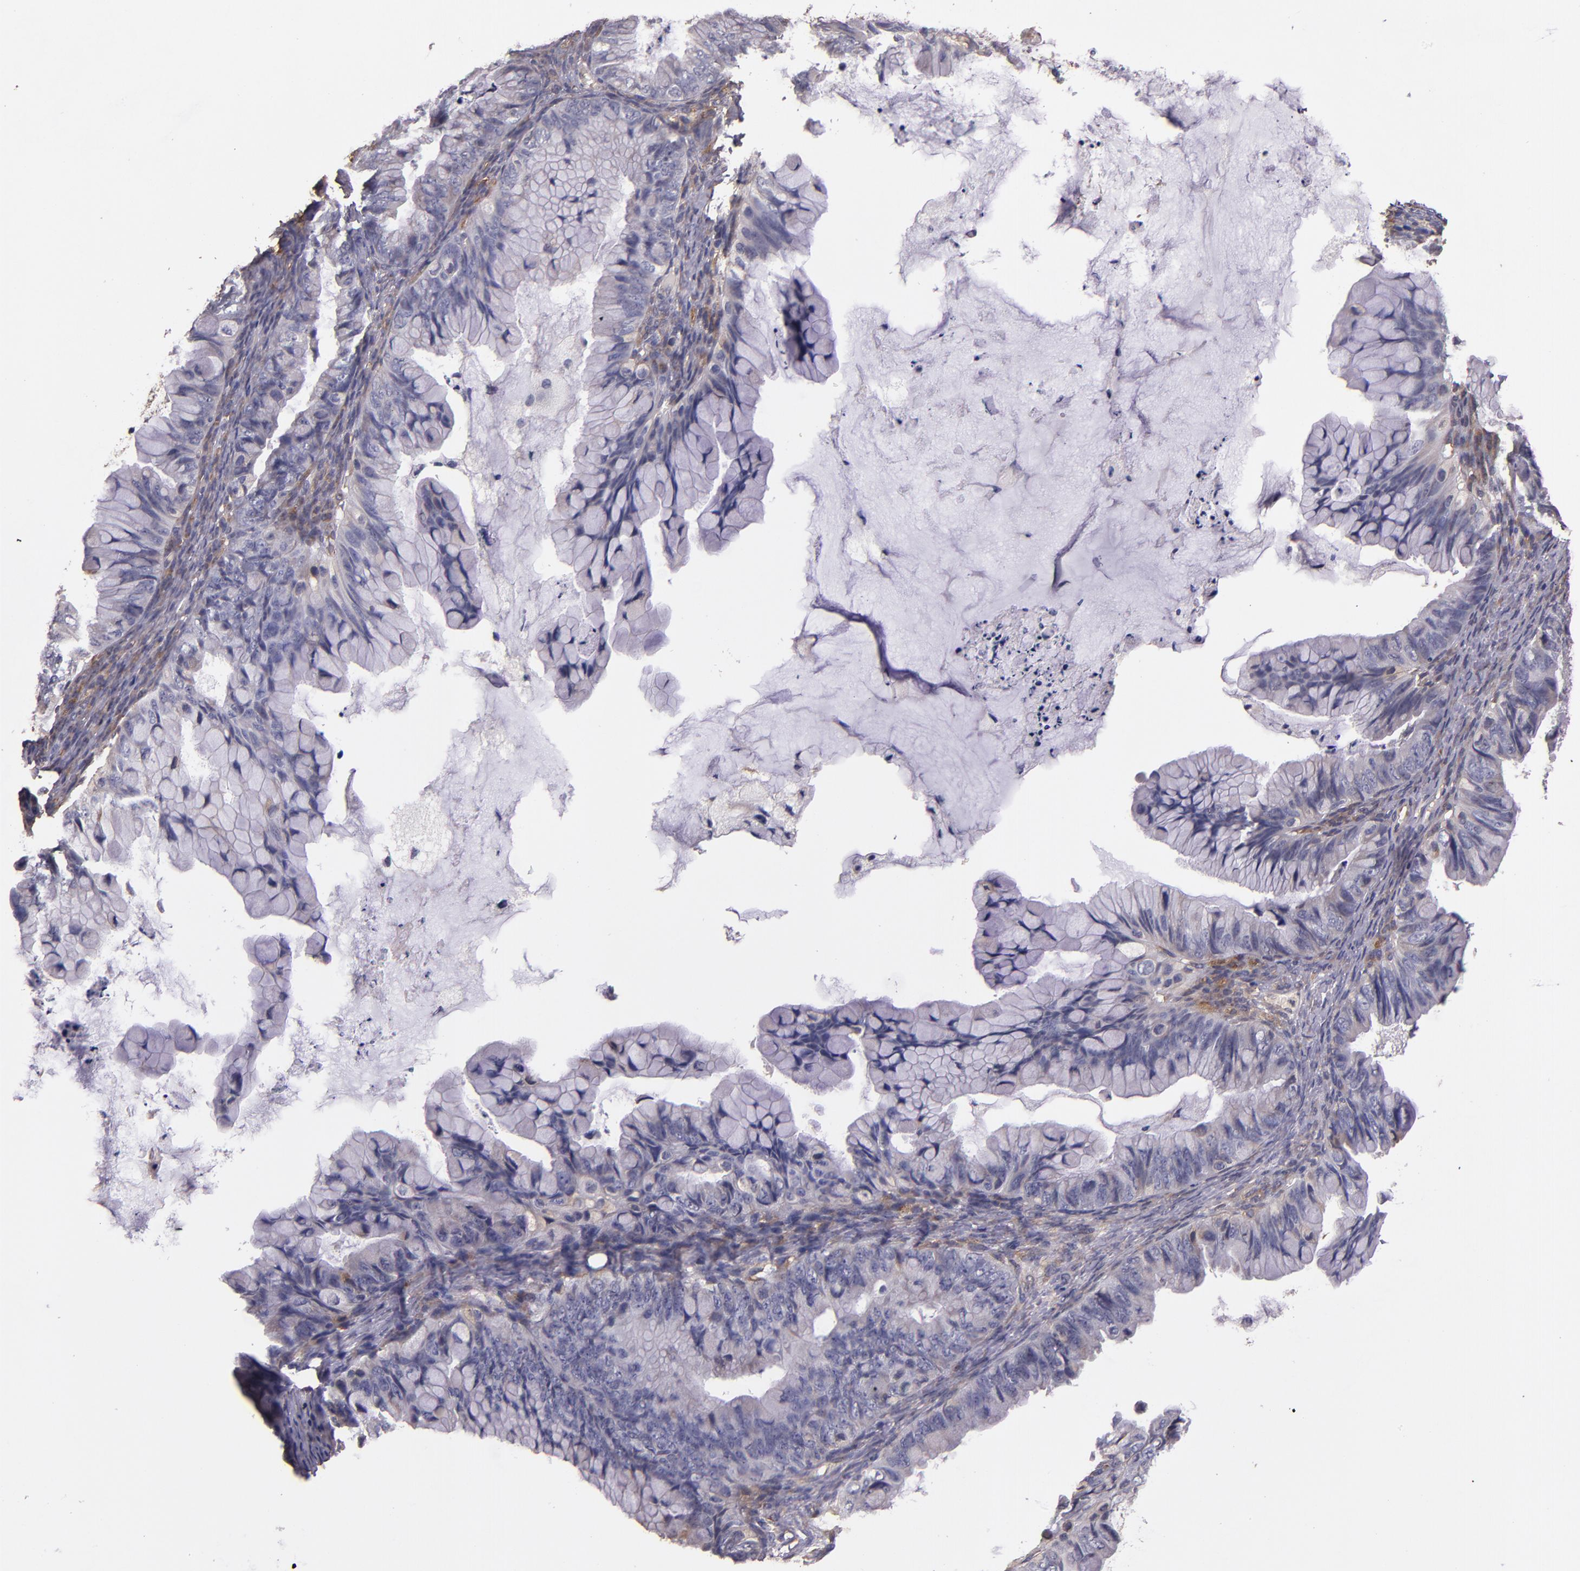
{"staining": {"intensity": "weak", "quantity": ">75%", "location": "cytoplasmic/membranous"}, "tissue": "ovarian cancer", "cell_type": "Tumor cells", "image_type": "cancer", "snomed": [{"axis": "morphology", "description": "Cystadenocarcinoma, mucinous, NOS"}, {"axis": "topography", "description": "Ovary"}], "caption": "Weak cytoplasmic/membranous protein staining is identified in about >75% of tumor cells in ovarian cancer (mucinous cystadenocarcinoma).", "gene": "PRAF2", "patient": {"sex": "female", "age": 36}}